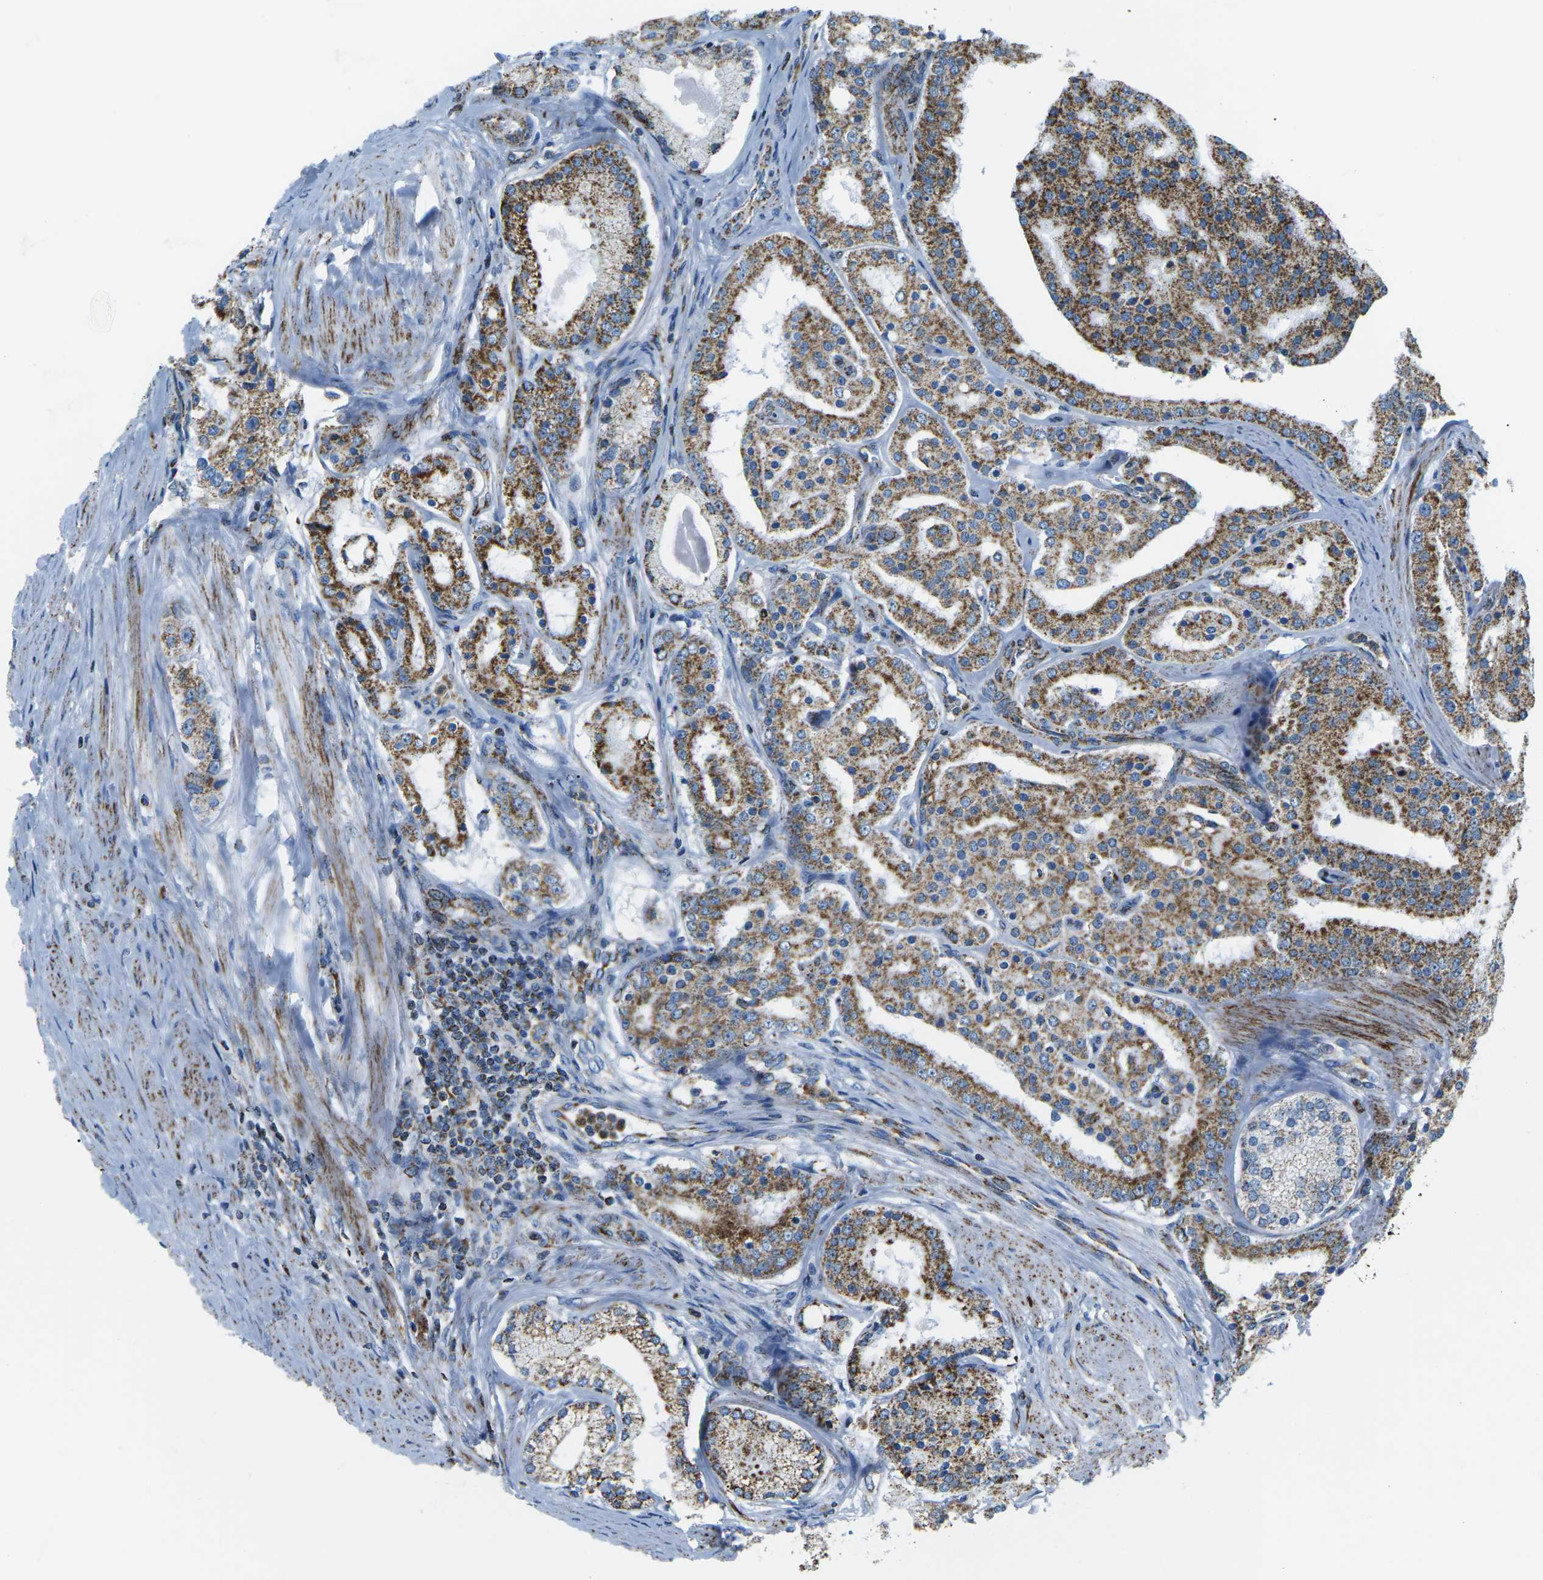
{"staining": {"intensity": "strong", "quantity": ">75%", "location": "cytoplasmic/membranous"}, "tissue": "prostate cancer", "cell_type": "Tumor cells", "image_type": "cancer", "snomed": [{"axis": "morphology", "description": "Adenocarcinoma, Low grade"}, {"axis": "topography", "description": "Prostate"}], "caption": "Human prostate cancer (low-grade adenocarcinoma) stained for a protein (brown) displays strong cytoplasmic/membranous positive expression in approximately >75% of tumor cells.", "gene": "COX6C", "patient": {"sex": "male", "age": 63}}